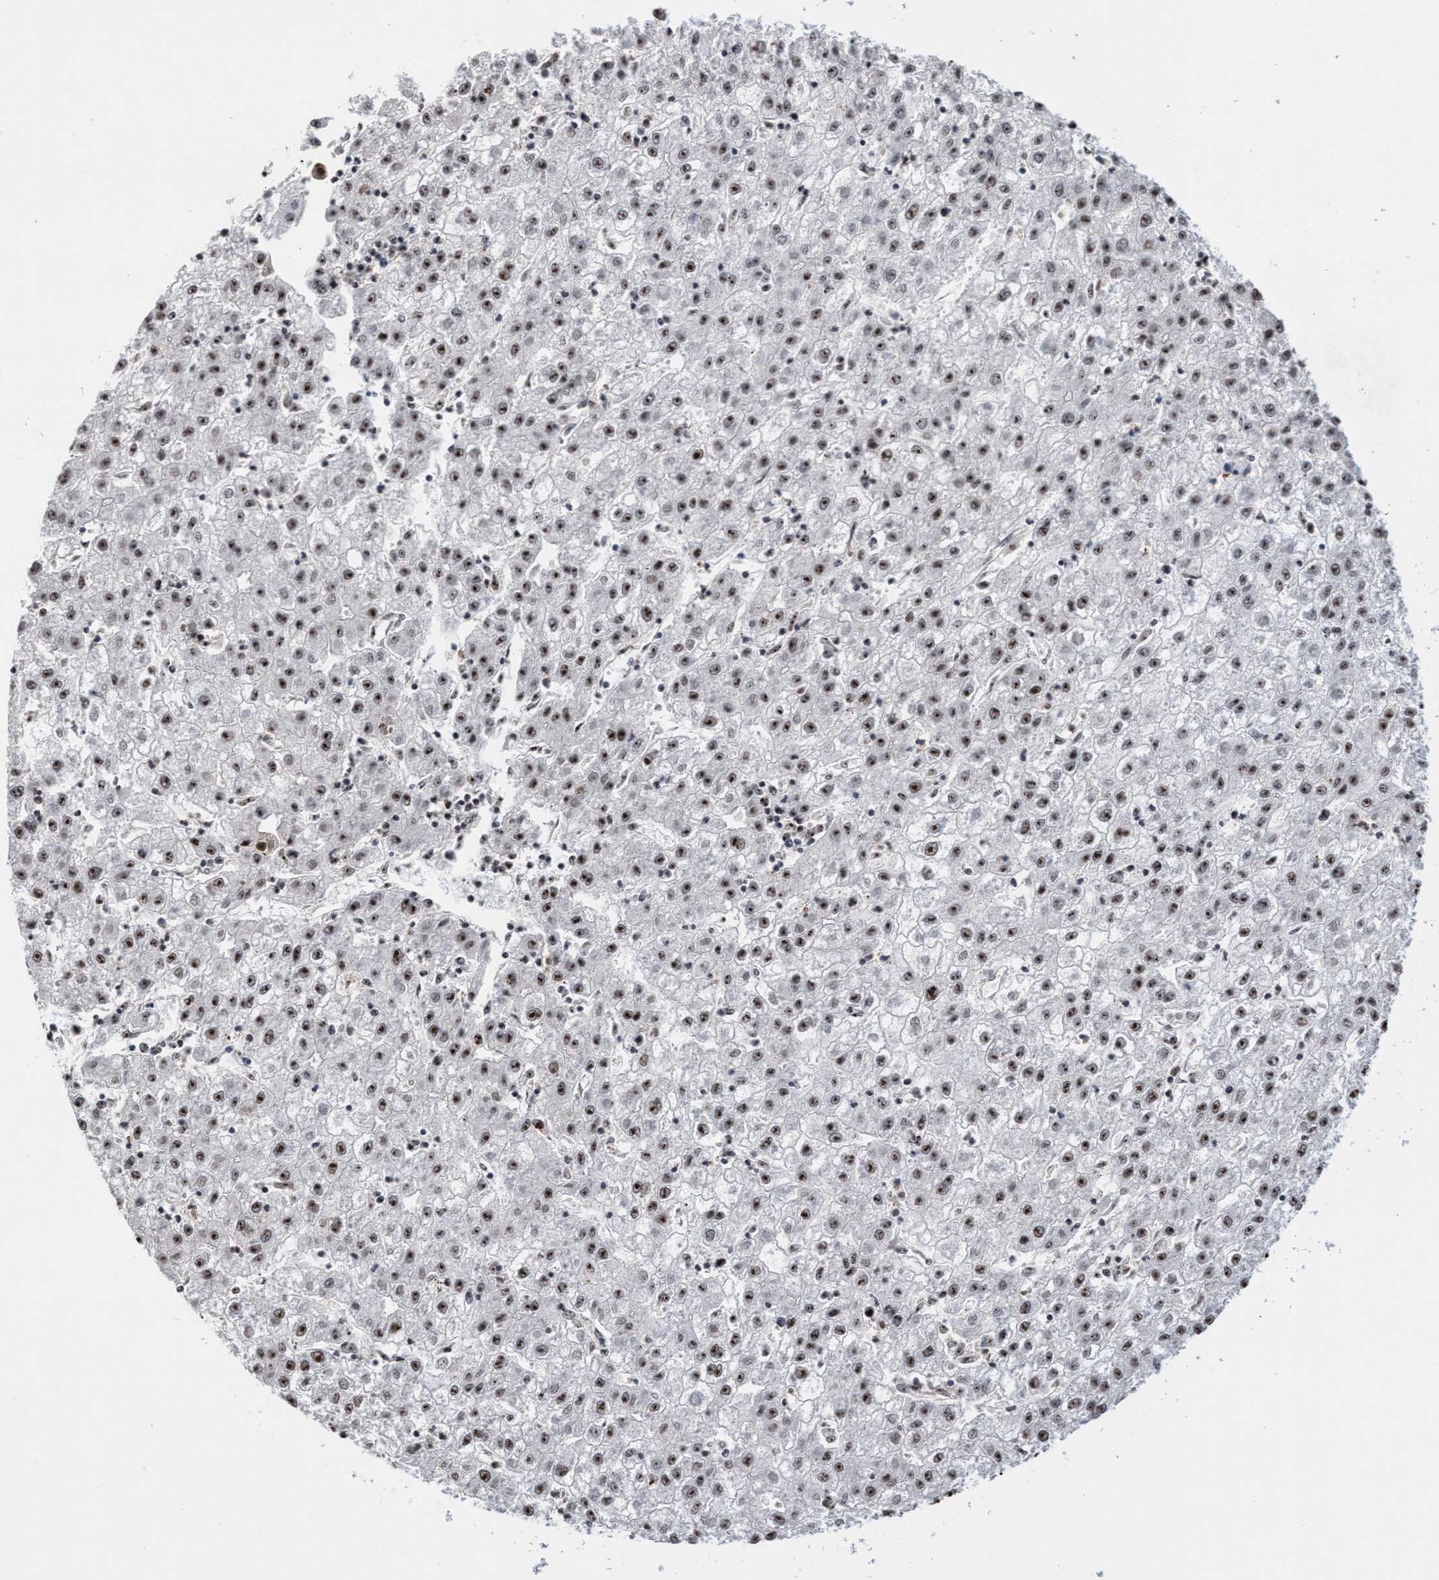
{"staining": {"intensity": "moderate", "quantity": ">75%", "location": "nuclear"}, "tissue": "liver cancer", "cell_type": "Tumor cells", "image_type": "cancer", "snomed": [{"axis": "morphology", "description": "Carcinoma, Hepatocellular, NOS"}, {"axis": "topography", "description": "Liver"}], "caption": "DAB (3,3'-diaminobenzidine) immunohistochemical staining of human liver hepatocellular carcinoma shows moderate nuclear protein expression in about >75% of tumor cells. (Stains: DAB in brown, nuclei in blue, Microscopy: brightfield microscopy at high magnification).", "gene": "EFCAB10", "patient": {"sex": "male", "age": 72}}